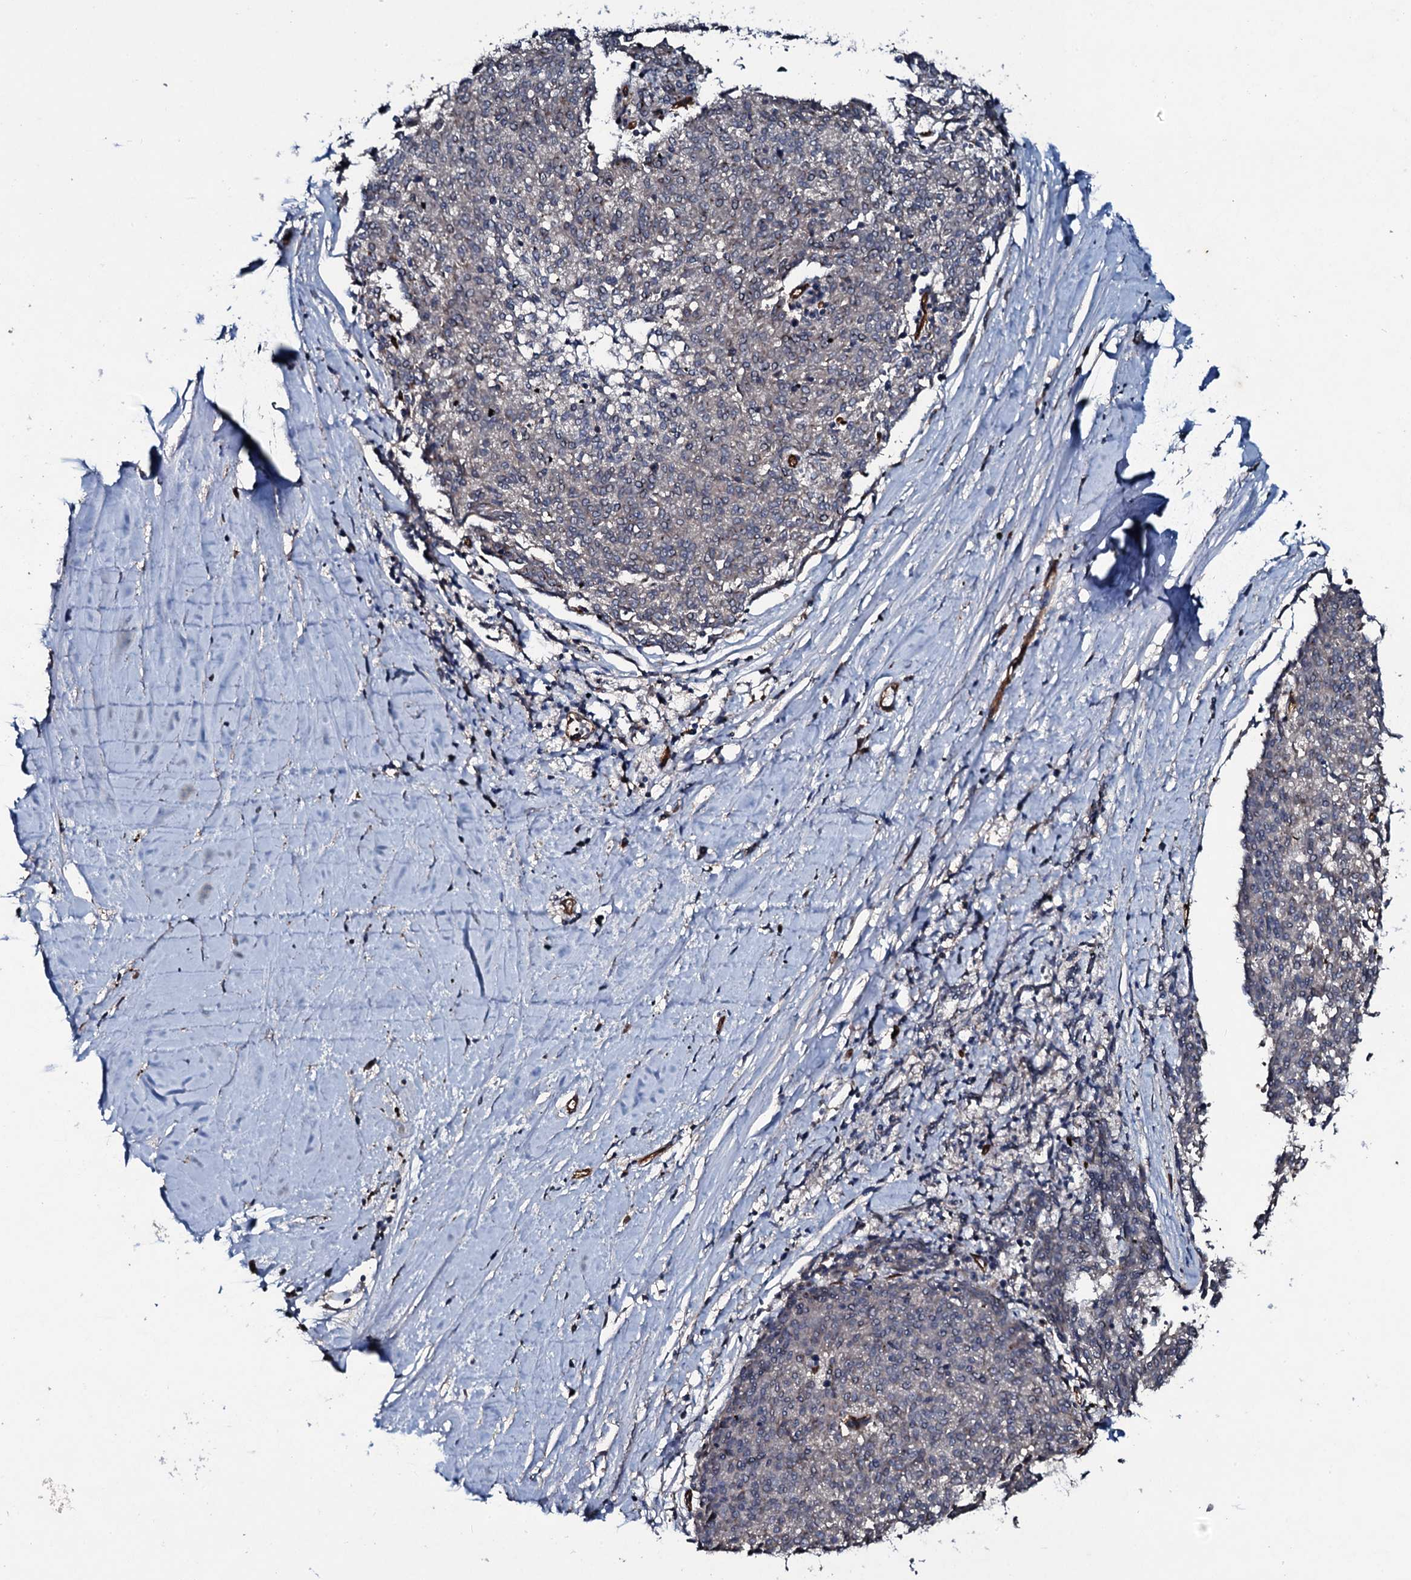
{"staining": {"intensity": "negative", "quantity": "none", "location": "none"}, "tissue": "melanoma", "cell_type": "Tumor cells", "image_type": "cancer", "snomed": [{"axis": "morphology", "description": "Malignant melanoma, NOS"}, {"axis": "topography", "description": "Skin"}], "caption": "A high-resolution image shows immunohistochemistry staining of melanoma, which demonstrates no significant expression in tumor cells.", "gene": "CLEC14A", "patient": {"sex": "female", "age": 72}}